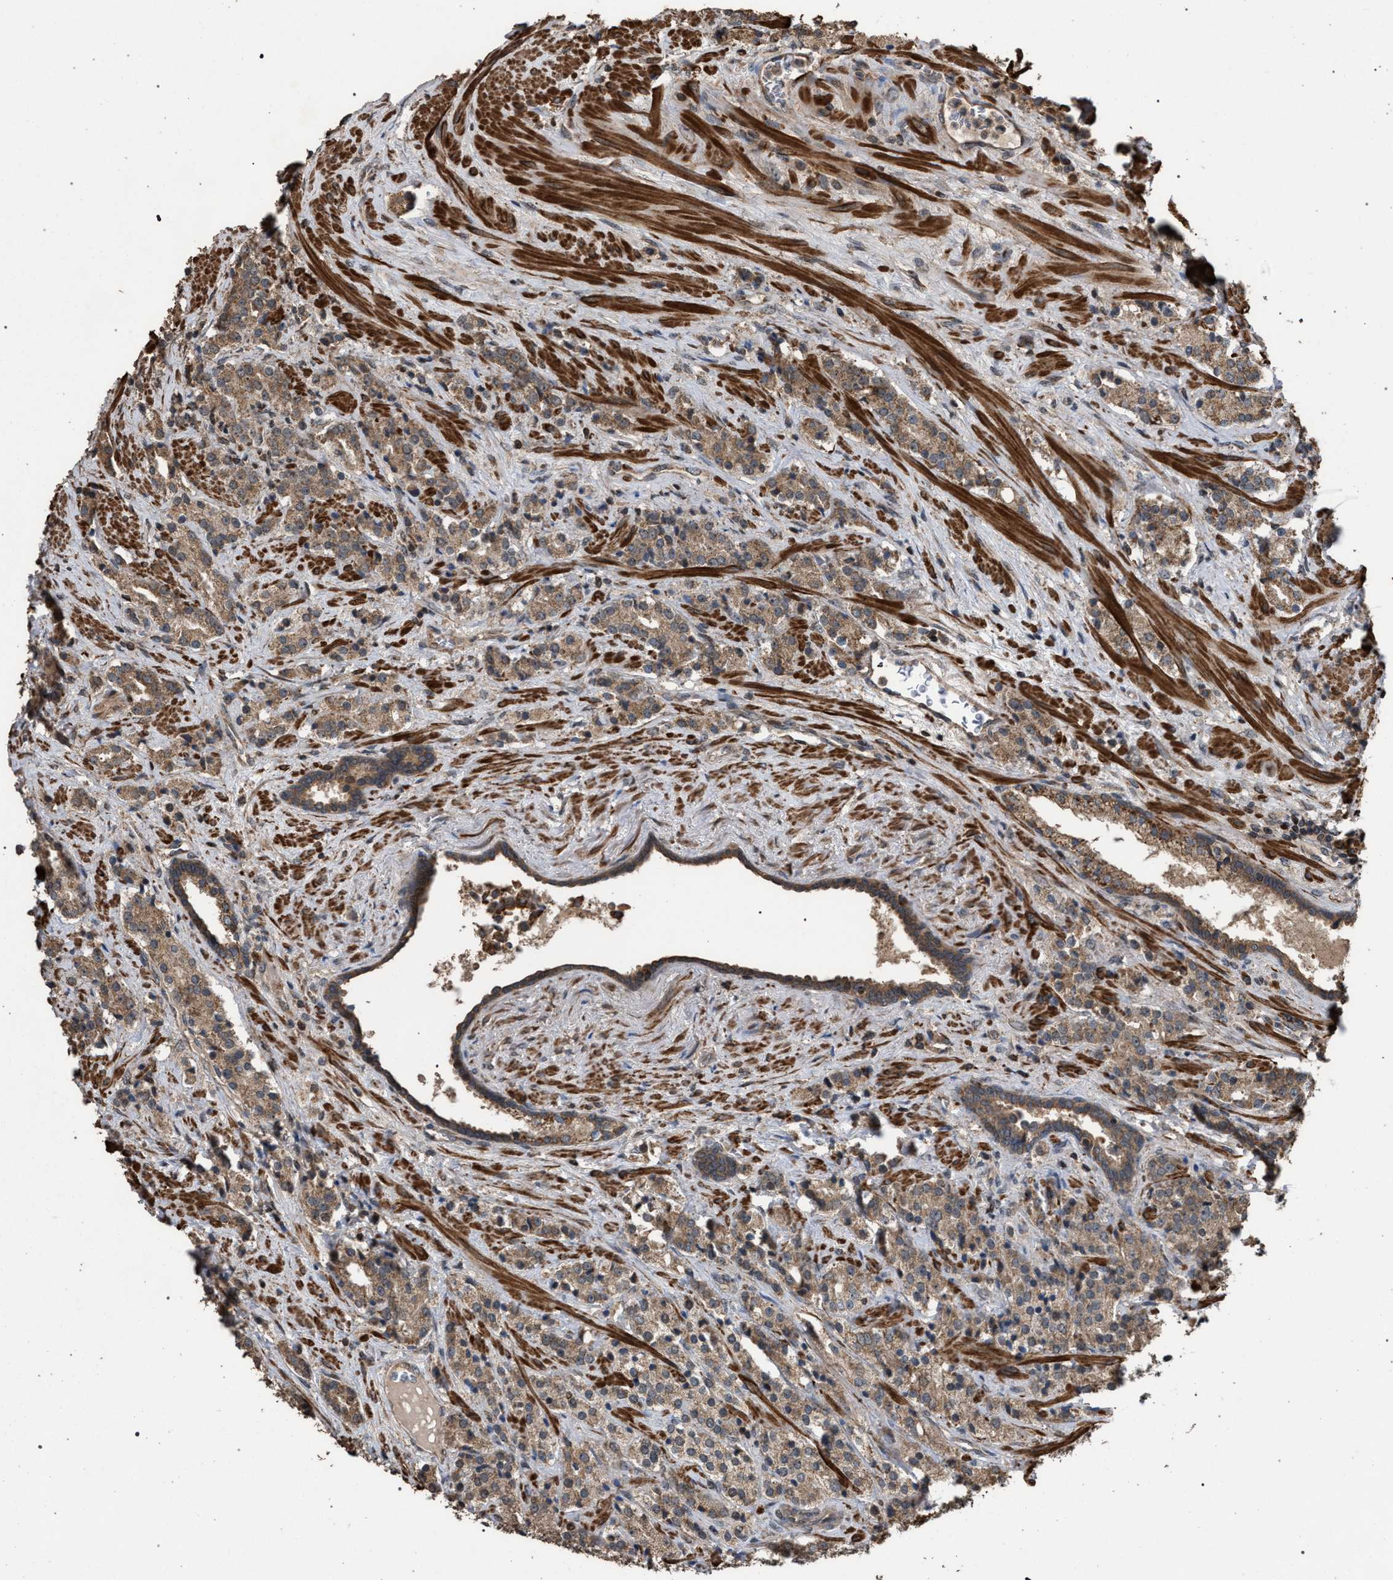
{"staining": {"intensity": "moderate", "quantity": ">75%", "location": "cytoplasmic/membranous"}, "tissue": "prostate cancer", "cell_type": "Tumor cells", "image_type": "cancer", "snomed": [{"axis": "morphology", "description": "Adenocarcinoma, High grade"}, {"axis": "topography", "description": "Prostate"}], "caption": "DAB immunohistochemical staining of prostate cancer reveals moderate cytoplasmic/membranous protein staining in about >75% of tumor cells.", "gene": "NAA35", "patient": {"sex": "male", "age": 71}}